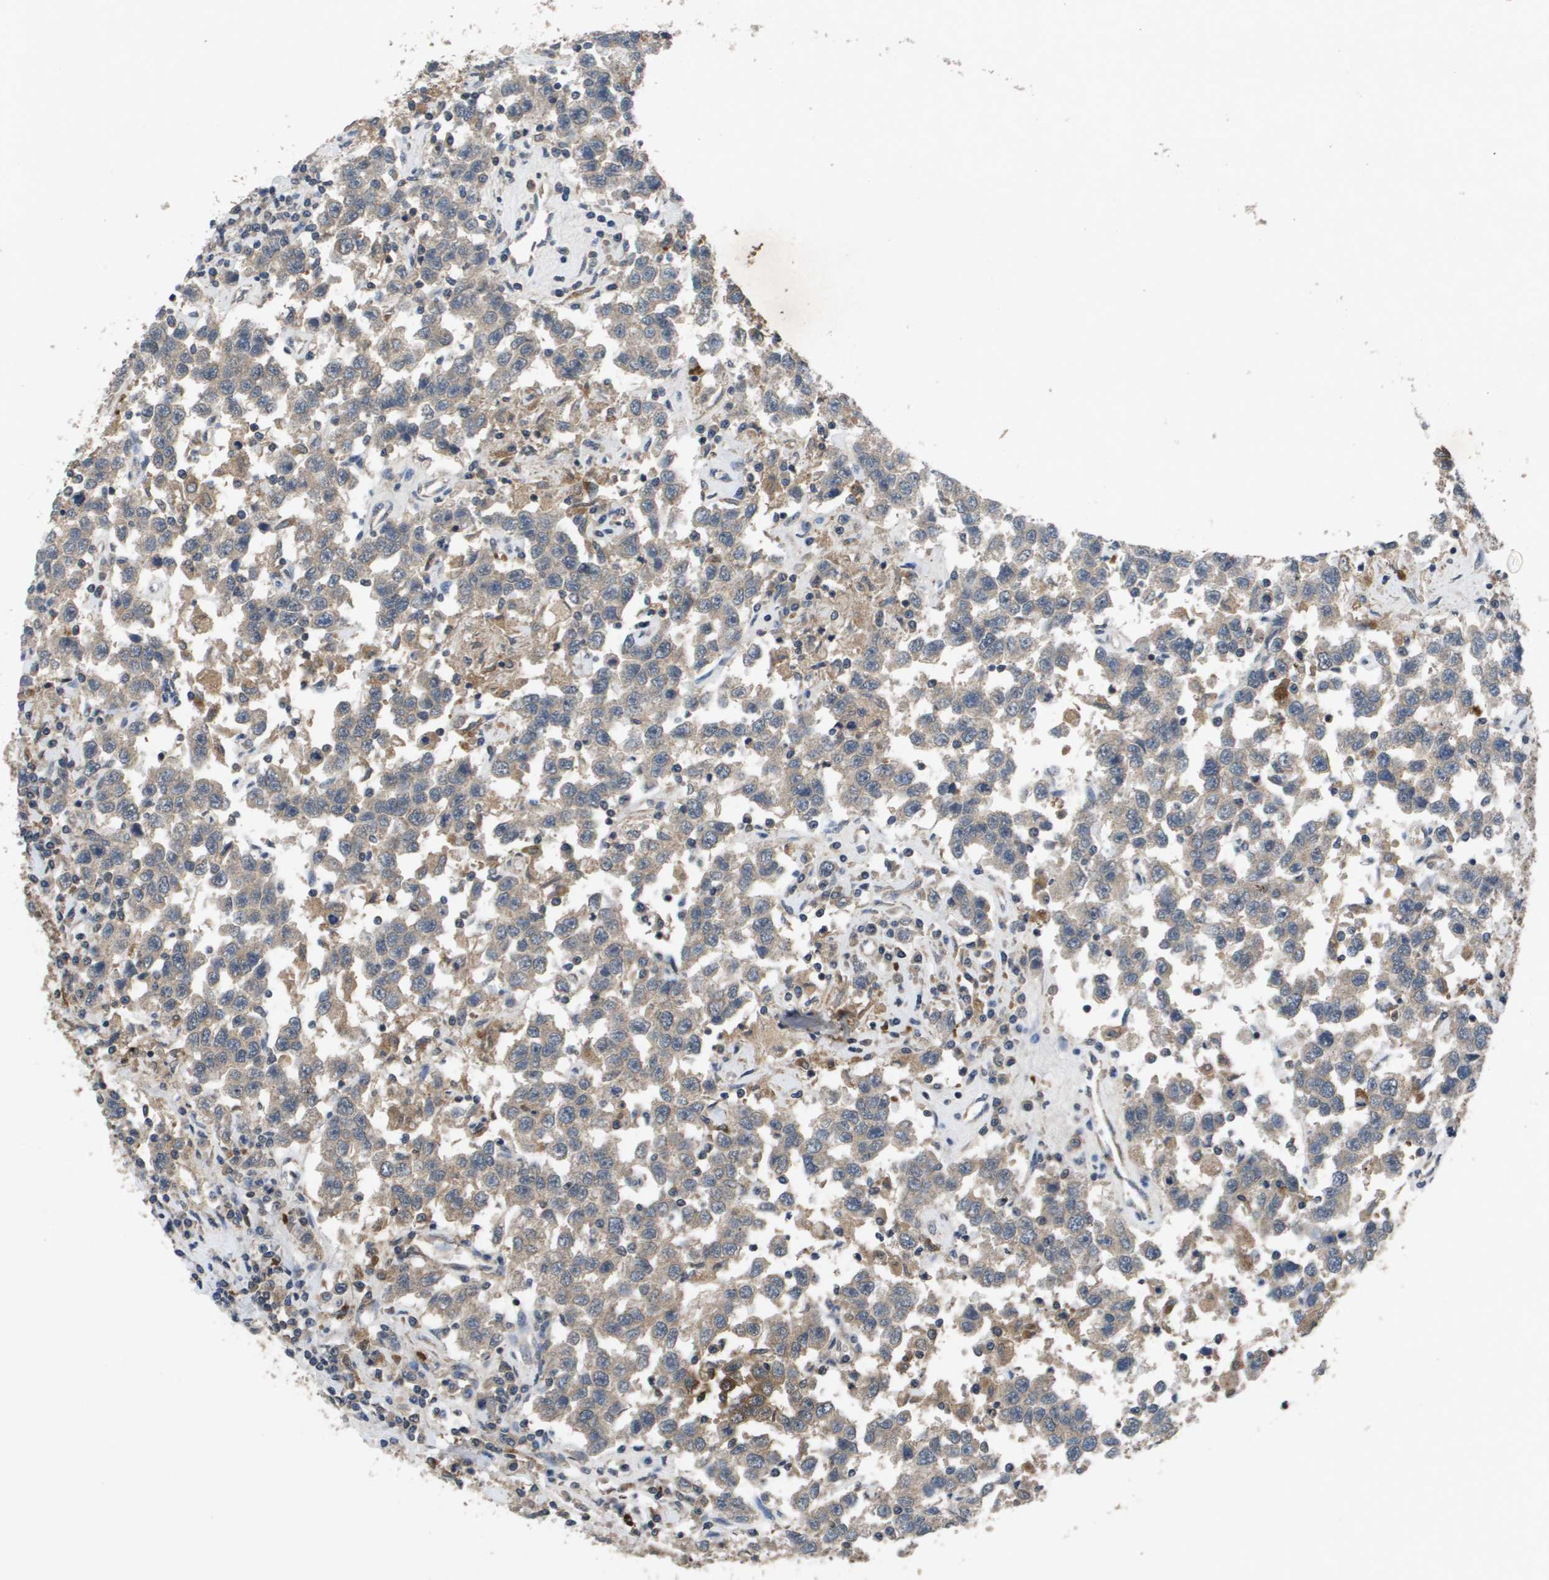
{"staining": {"intensity": "weak", "quantity": "<25%", "location": "cytoplasmic/membranous"}, "tissue": "testis cancer", "cell_type": "Tumor cells", "image_type": "cancer", "snomed": [{"axis": "morphology", "description": "Seminoma, NOS"}, {"axis": "topography", "description": "Testis"}], "caption": "Testis cancer was stained to show a protein in brown. There is no significant staining in tumor cells.", "gene": "PROC", "patient": {"sex": "male", "age": 41}}